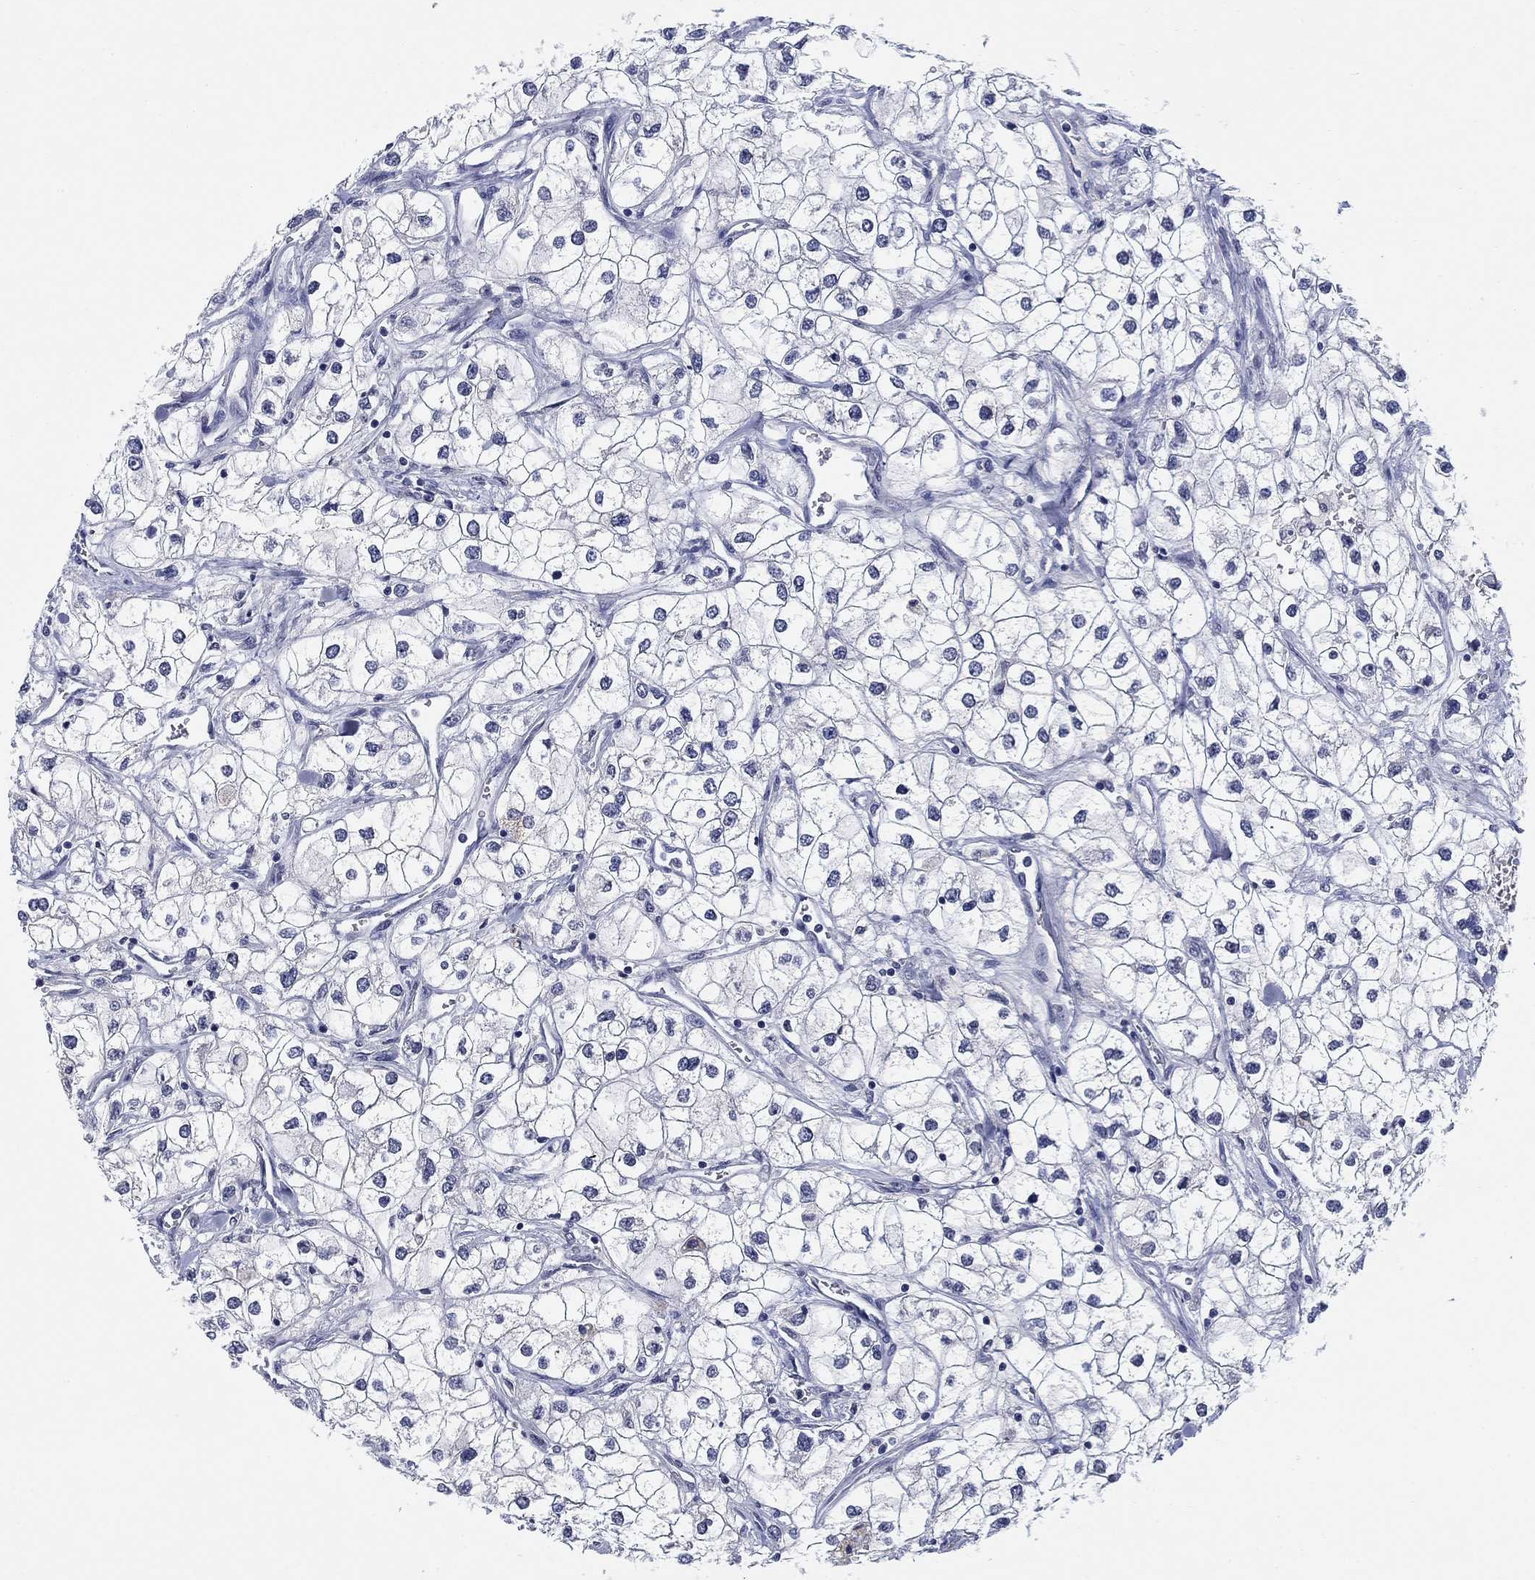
{"staining": {"intensity": "negative", "quantity": "none", "location": "none"}, "tissue": "renal cancer", "cell_type": "Tumor cells", "image_type": "cancer", "snomed": [{"axis": "morphology", "description": "Adenocarcinoma, NOS"}, {"axis": "topography", "description": "Kidney"}], "caption": "Immunohistochemistry (IHC) photomicrograph of adenocarcinoma (renal) stained for a protein (brown), which displays no staining in tumor cells.", "gene": "OTUB2", "patient": {"sex": "male", "age": 59}}